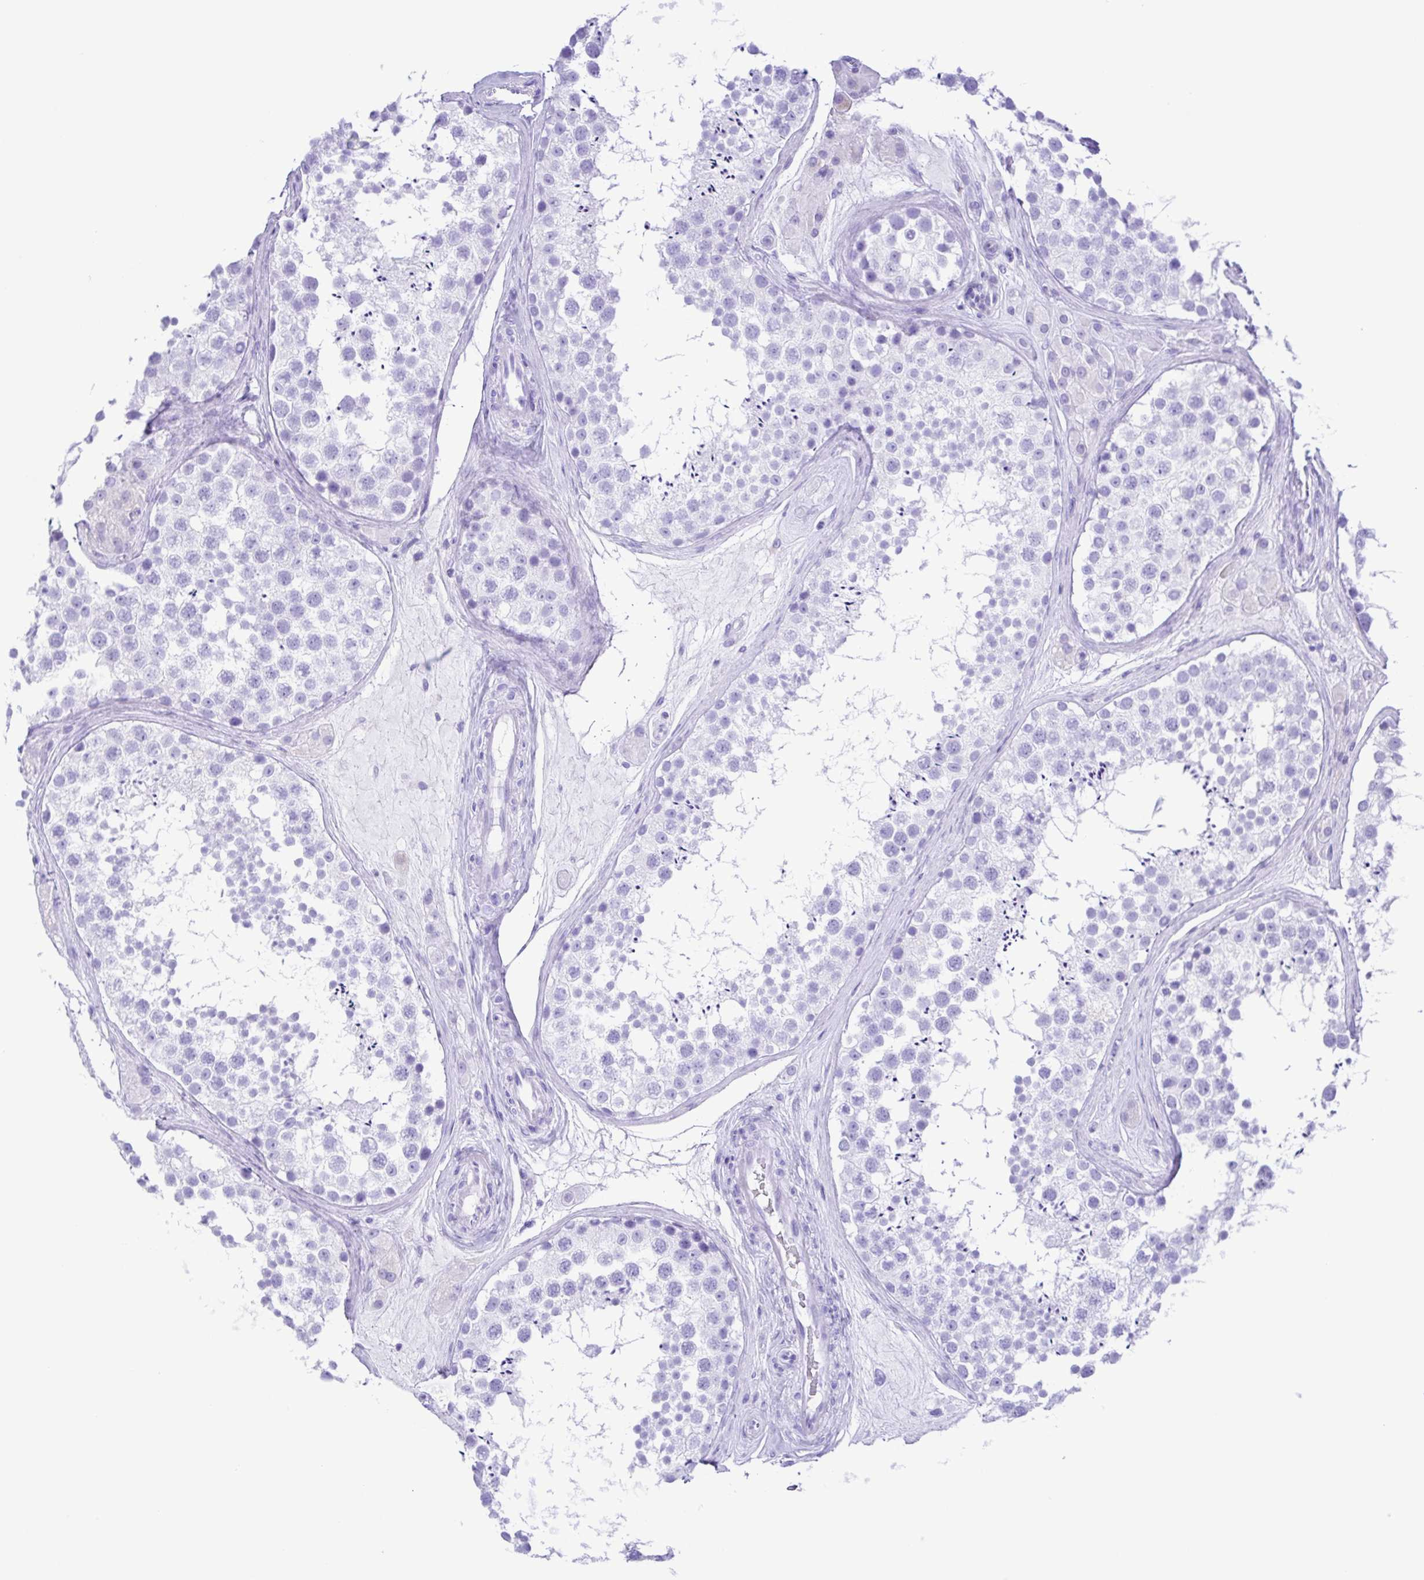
{"staining": {"intensity": "negative", "quantity": "none", "location": "none"}, "tissue": "testis", "cell_type": "Cells in seminiferous ducts", "image_type": "normal", "snomed": [{"axis": "morphology", "description": "Normal tissue, NOS"}, {"axis": "topography", "description": "Testis"}], "caption": "Immunohistochemistry of benign testis demonstrates no staining in cells in seminiferous ducts. The staining was performed using DAB to visualize the protein expression in brown, while the nuclei were stained in blue with hematoxylin (Magnification: 20x).", "gene": "ERP27", "patient": {"sex": "male", "age": 41}}